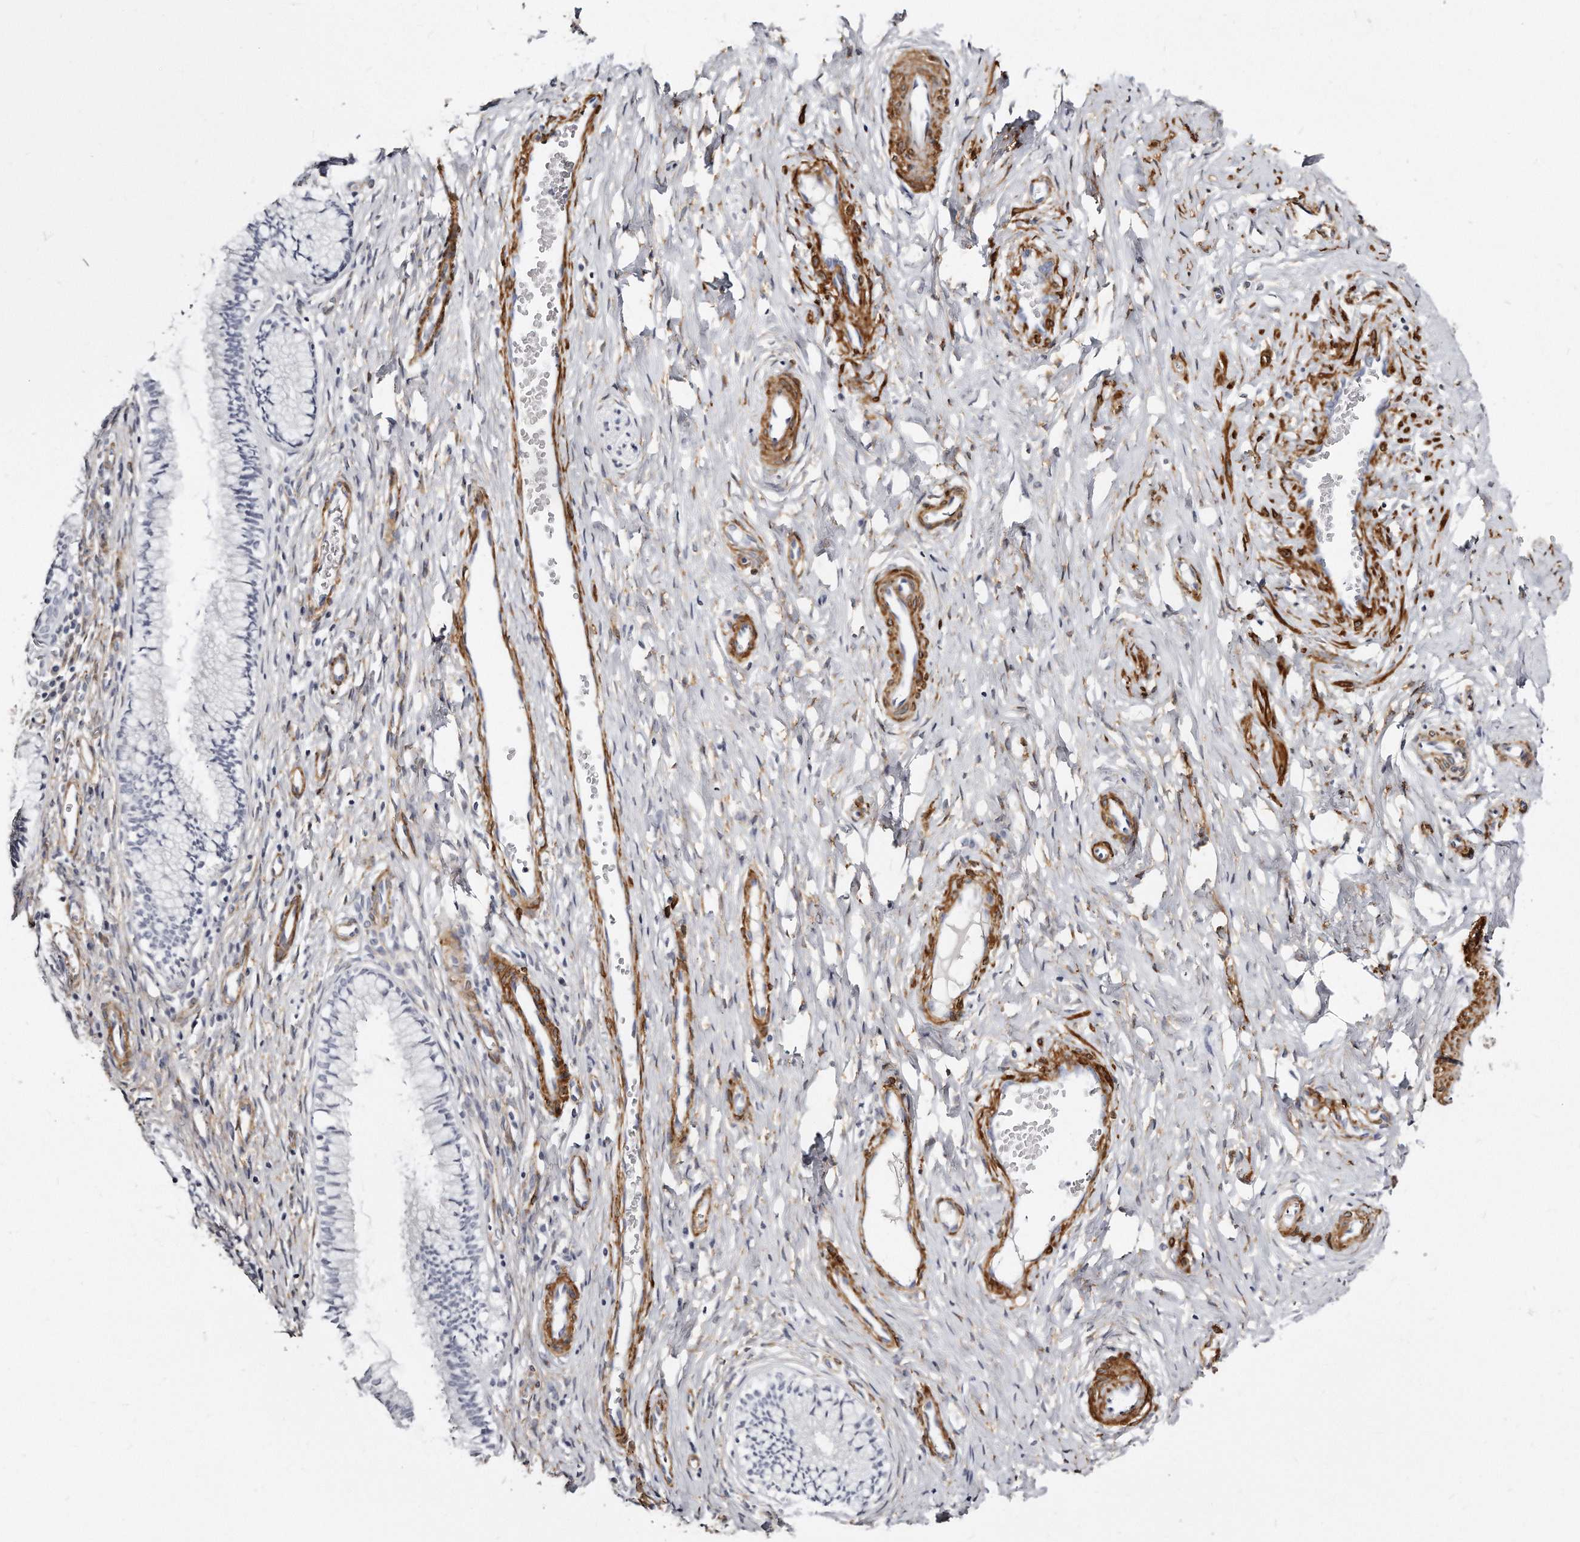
{"staining": {"intensity": "negative", "quantity": "none", "location": "none"}, "tissue": "cervix", "cell_type": "Glandular cells", "image_type": "normal", "snomed": [{"axis": "morphology", "description": "Normal tissue, NOS"}, {"axis": "topography", "description": "Cervix"}], "caption": "Immunohistochemistry of benign human cervix demonstrates no expression in glandular cells.", "gene": "LMOD1", "patient": {"sex": "female", "age": 27}}